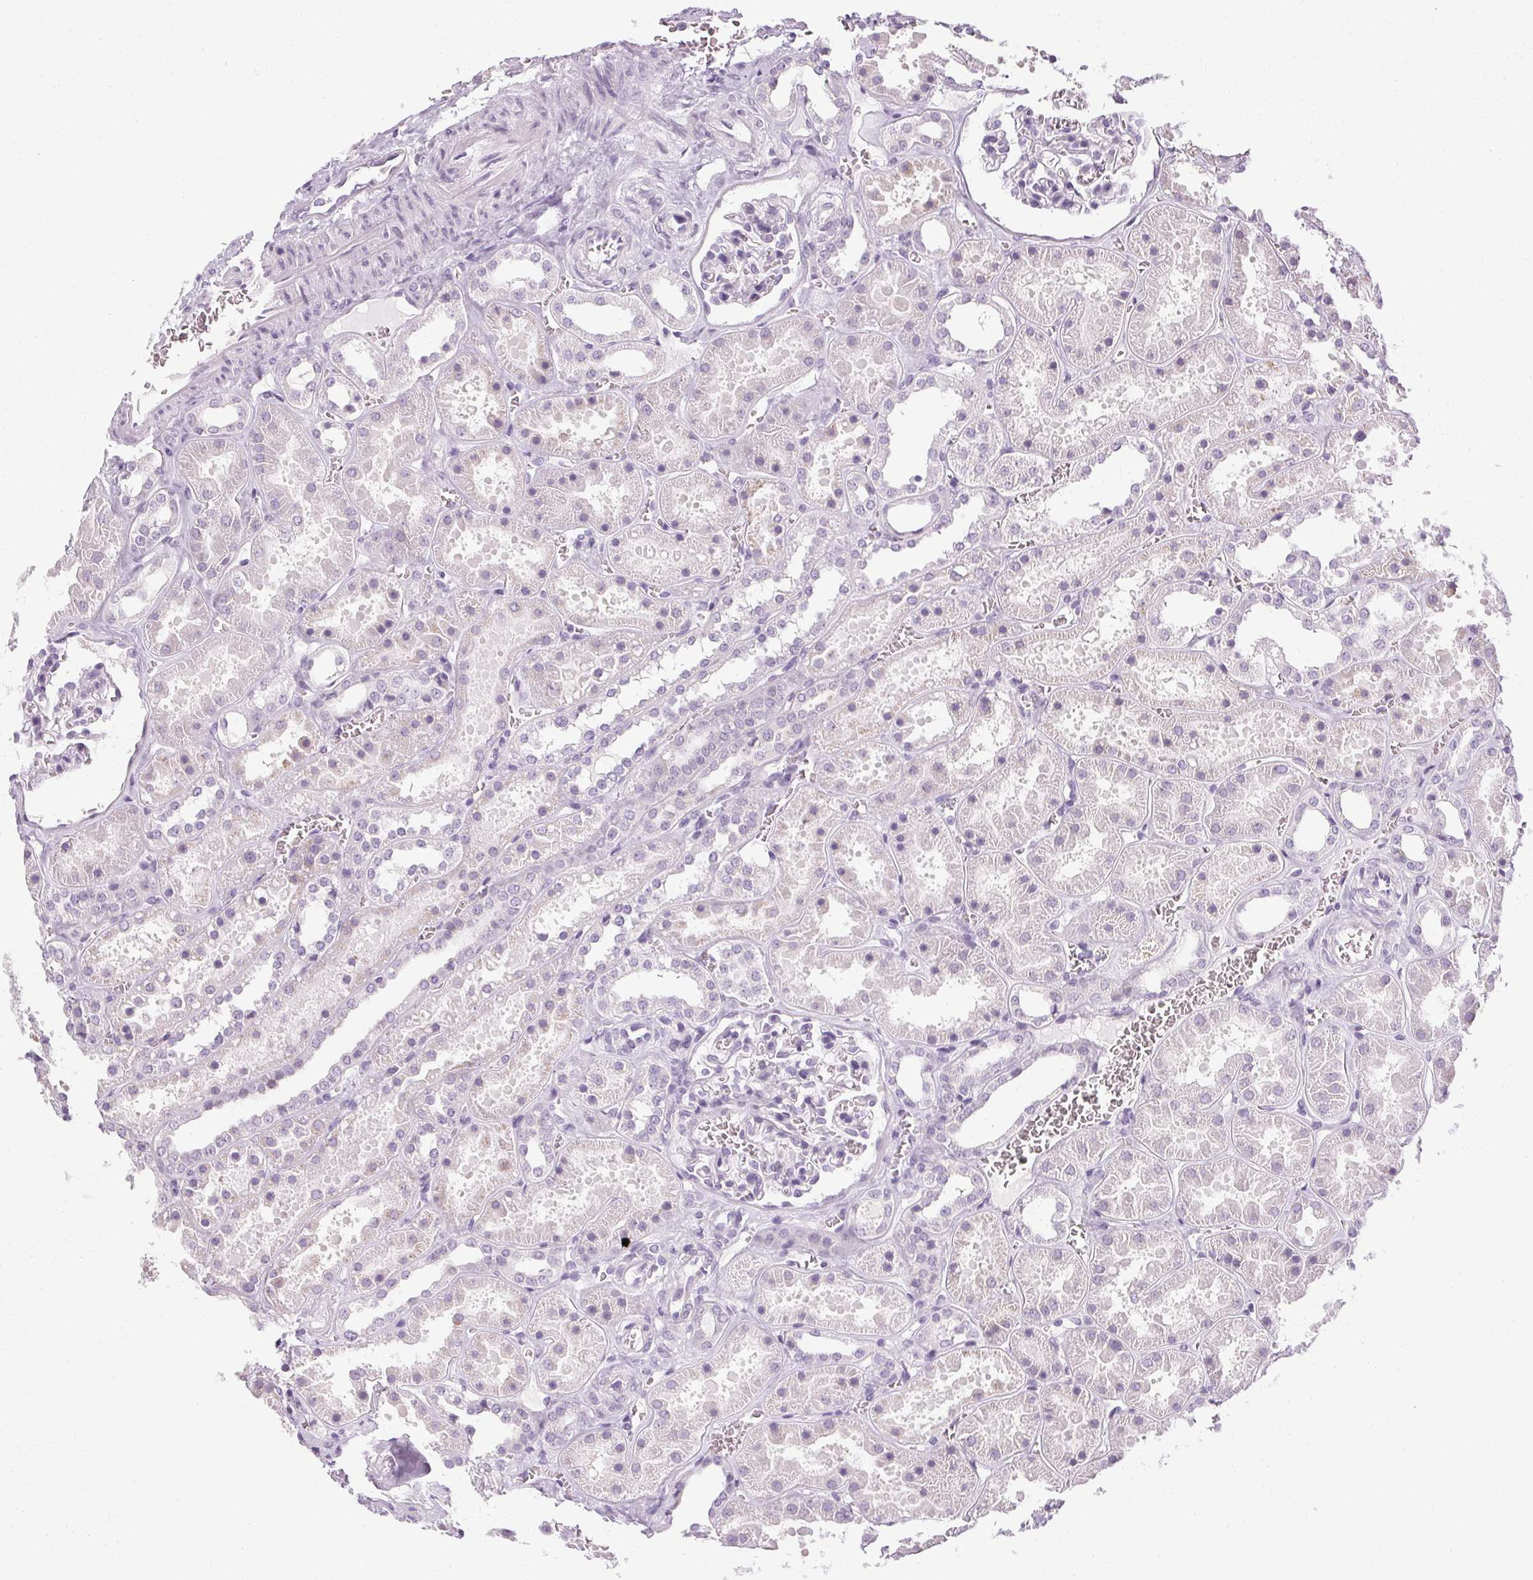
{"staining": {"intensity": "negative", "quantity": "none", "location": "none"}, "tissue": "kidney", "cell_type": "Cells in glomeruli", "image_type": "normal", "snomed": [{"axis": "morphology", "description": "Normal tissue, NOS"}, {"axis": "topography", "description": "Kidney"}], "caption": "High power microscopy image of an IHC photomicrograph of benign kidney, revealing no significant positivity in cells in glomeruli.", "gene": "POMC", "patient": {"sex": "female", "age": 41}}